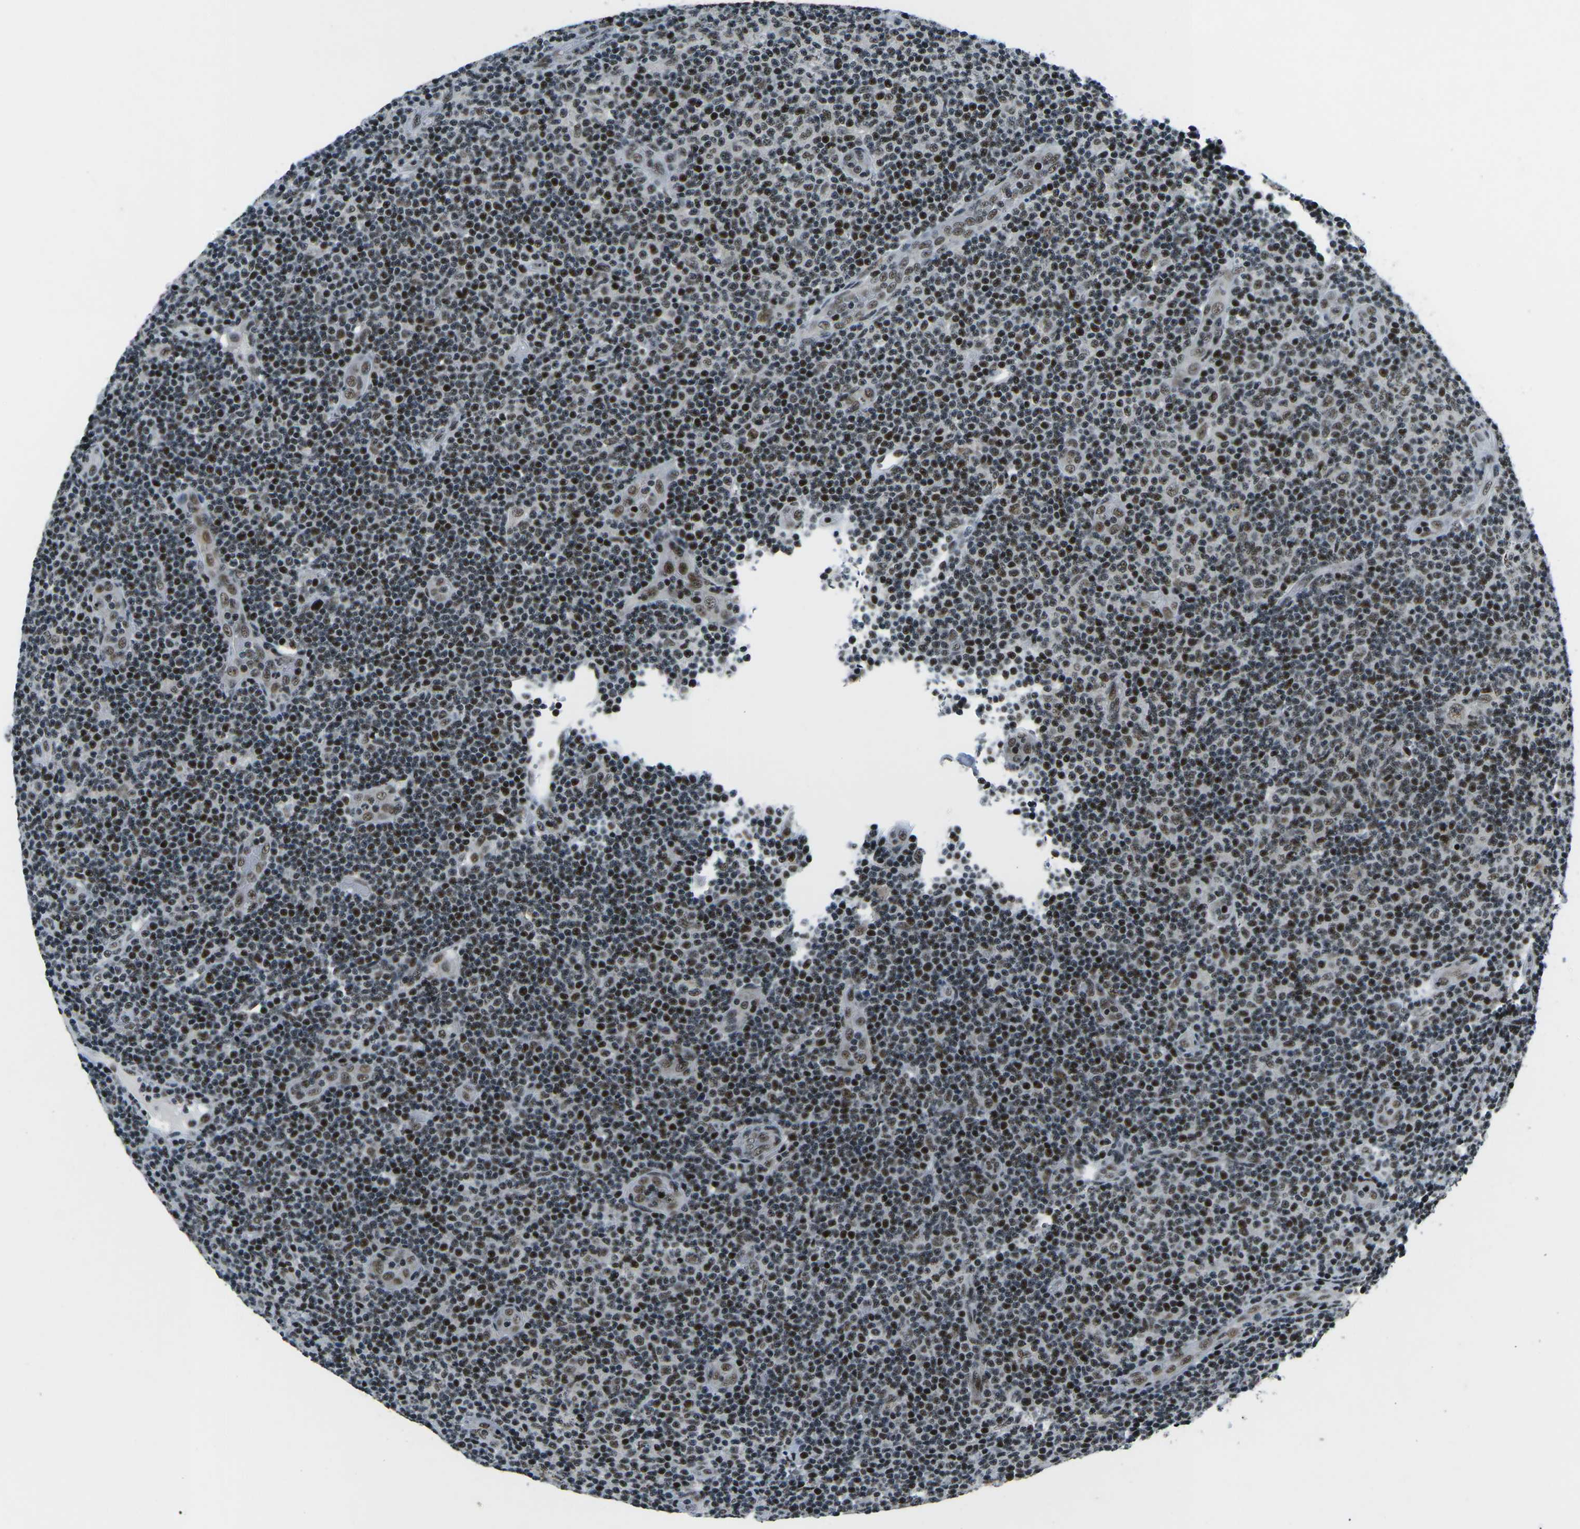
{"staining": {"intensity": "moderate", "quantity": ">75%", "location": "nuclear"}, "tissue": "lymphoma", "cell_type": "Tumor cells", "image_type": "cancer", "snomed": [{"axis": "morphology", "description": "Malignant lymphoma, non-Hodgkin's type, Low grade"}, {"axis": "topography", "description": "Lymph node"}], "caption": "Moderate nuclear staining is identified in approximately >75% of tumor cells in low-grade malignant lymphoma, non-Hodgkin's type. Immunohistochemistry (ihc) stains the protein of interest in brown and the nuclei are stained blue.", "gene": "RBL2", "patient": {"sex": "male", "age": 83}}